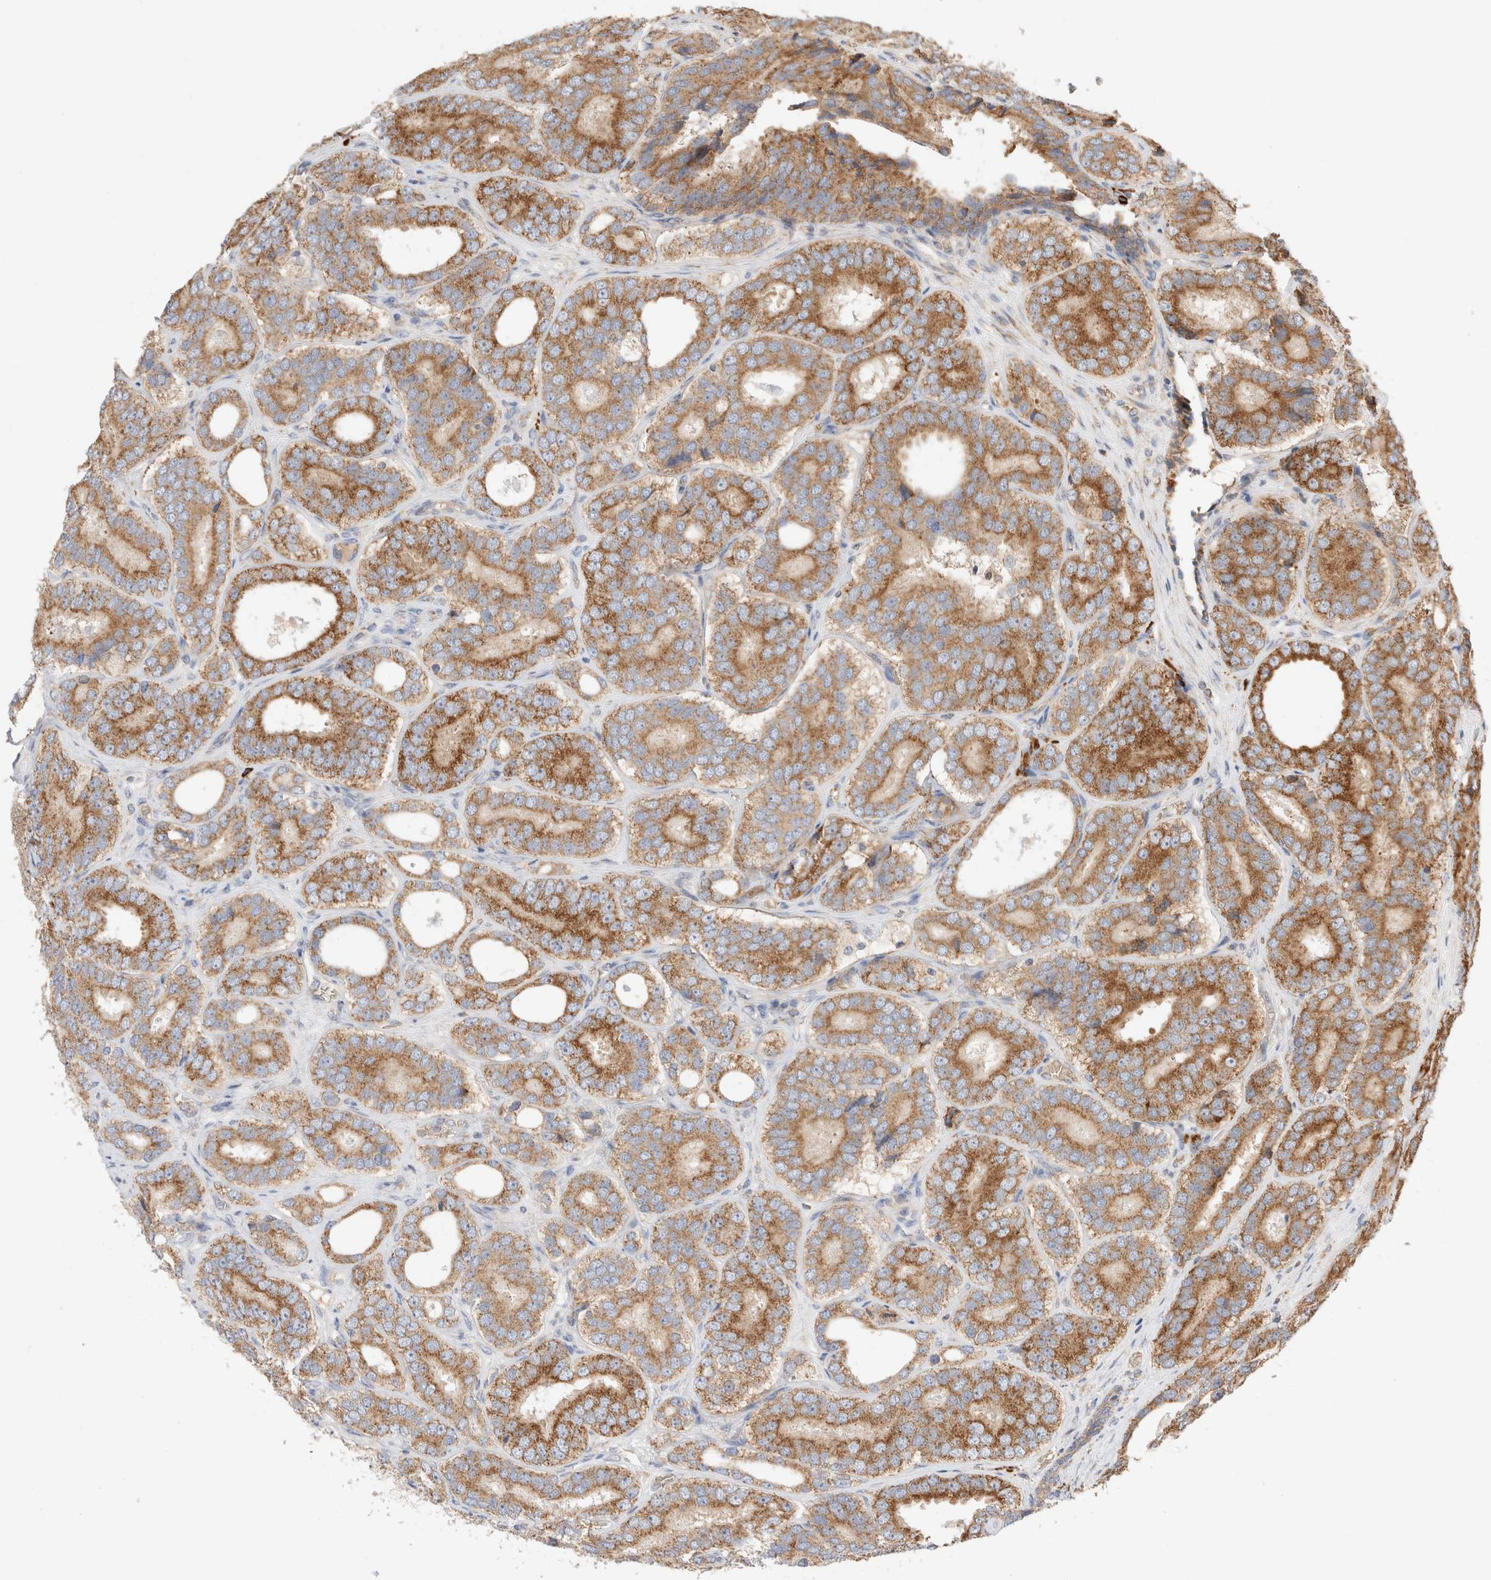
{"staining": {"intensity": "moderate", "quantity": ">75%", "location": "cytoplasmic/membranous"}, "tissue": "prostate cancer", "cell_type": "Tumor cells", "image_type": "cancer", "snomed": [{"axis": "morphology", "description": "Adenocarcinoma, High grade"}, {"axis": "topography", "description": "Prostate"}], "caption": "Immunohistochemistry (IHC) of high-grade adenocarcinoma (prostate) demonstrates medium levels of moderate cytoplasmic/membranous expression in approximately >75% of tumor cells.", "gene": "UTS2B", "patient": {"sex": "male", "age": 56}}